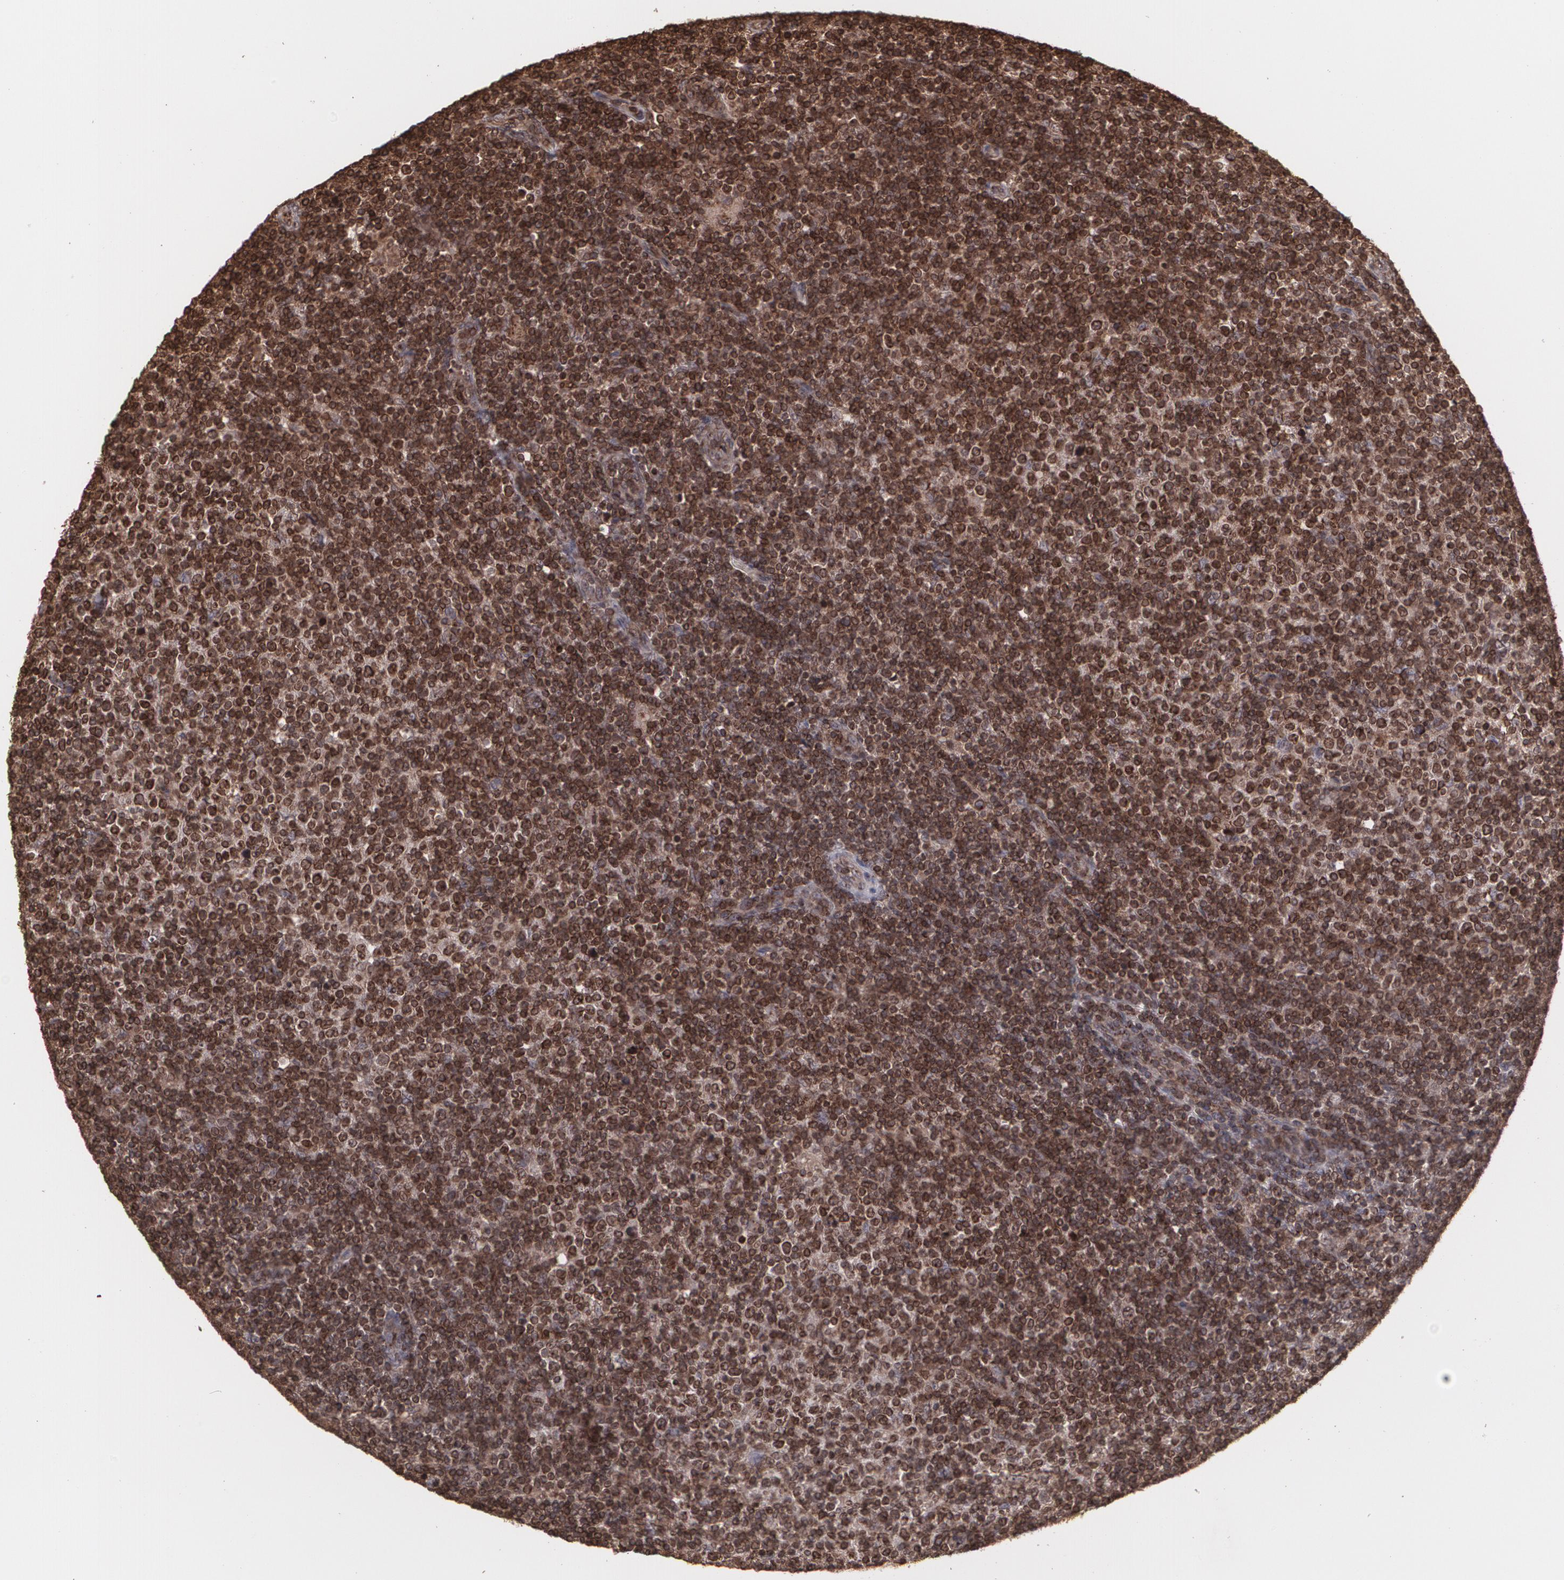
{"staining": {"intensity": "strong", "quantity": ">75%", "location": "cytoplasmic/membranous"}, "tissue": "lymphoma", "cell_type": "Tumor cells", "image_type": "cancer", "snomed": [{"axis": "morphology", "description": "Malignant lymphoma, non-Hodgkin's type, Low grade"}, {"axis": "topography", "description": "Lymph node"}], "caption": "The photomicrograph demonstrates staining of lymphoma, revealing strong cytoplasmic/membranous protein positivity (brown color) within tumor cells.", "gene": "TRIP11", "patient": {"sex": "male", "age": 70}}